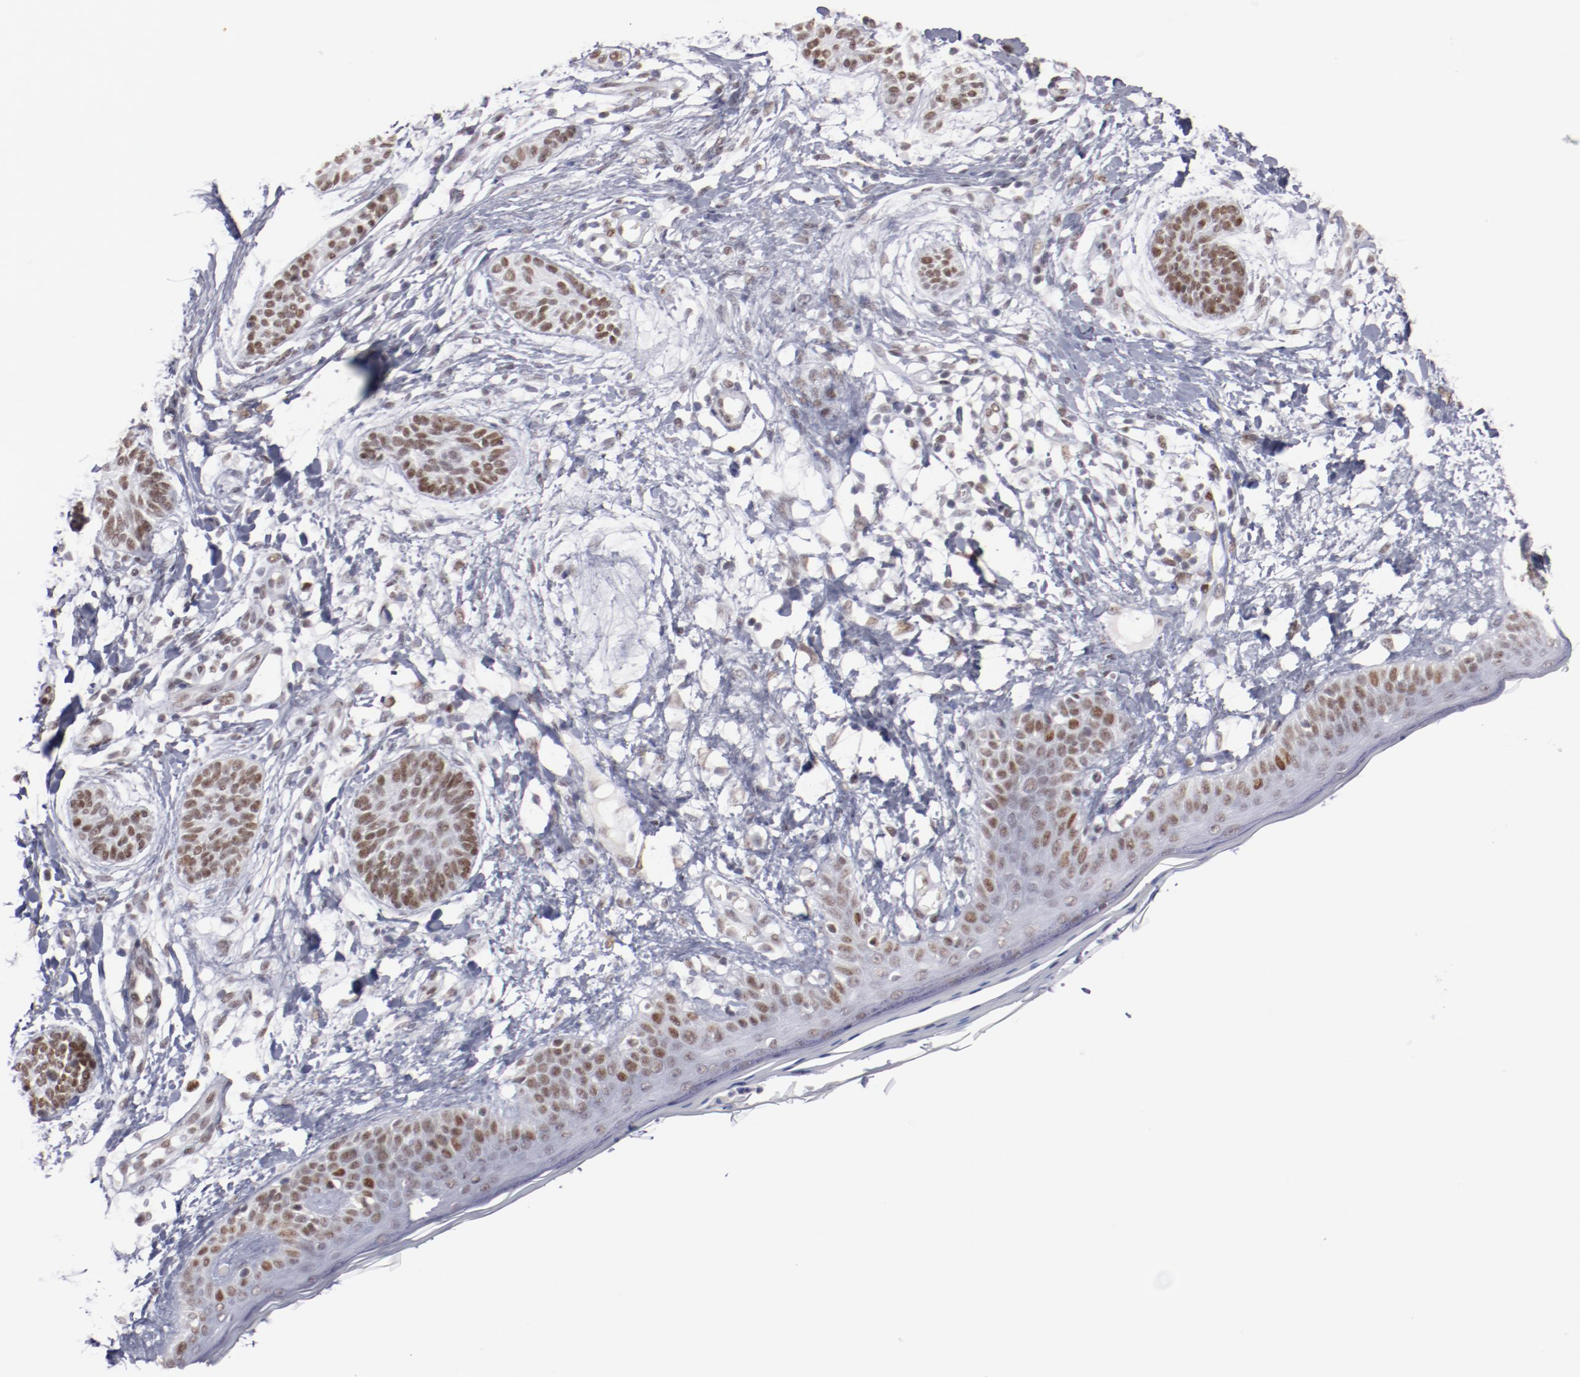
{"staining": {"intensity": "moderate", "quantity": ">75%", "location": "nuclear"}, "tissue": "skin cancer", "cell_type": "Tumor cells", "image_type": "cancer", "snomed": [{"axis": "morphology", "description": "Normal tissue, NOS"}, {"axis": "morphology", "description": "Basal cell carcinoma"}, {"axis": "topography", "description": "Skin"}], "caption": "Immunohistochemistry (IHC) (DAB) staining of human skin cancer (basal cell carcinoma) reveals moderate nuclear protein positivity in approximately >75% of tumor cells.", "gene": "TFAP4", "patient": {"sex": "male", "age": 63}}